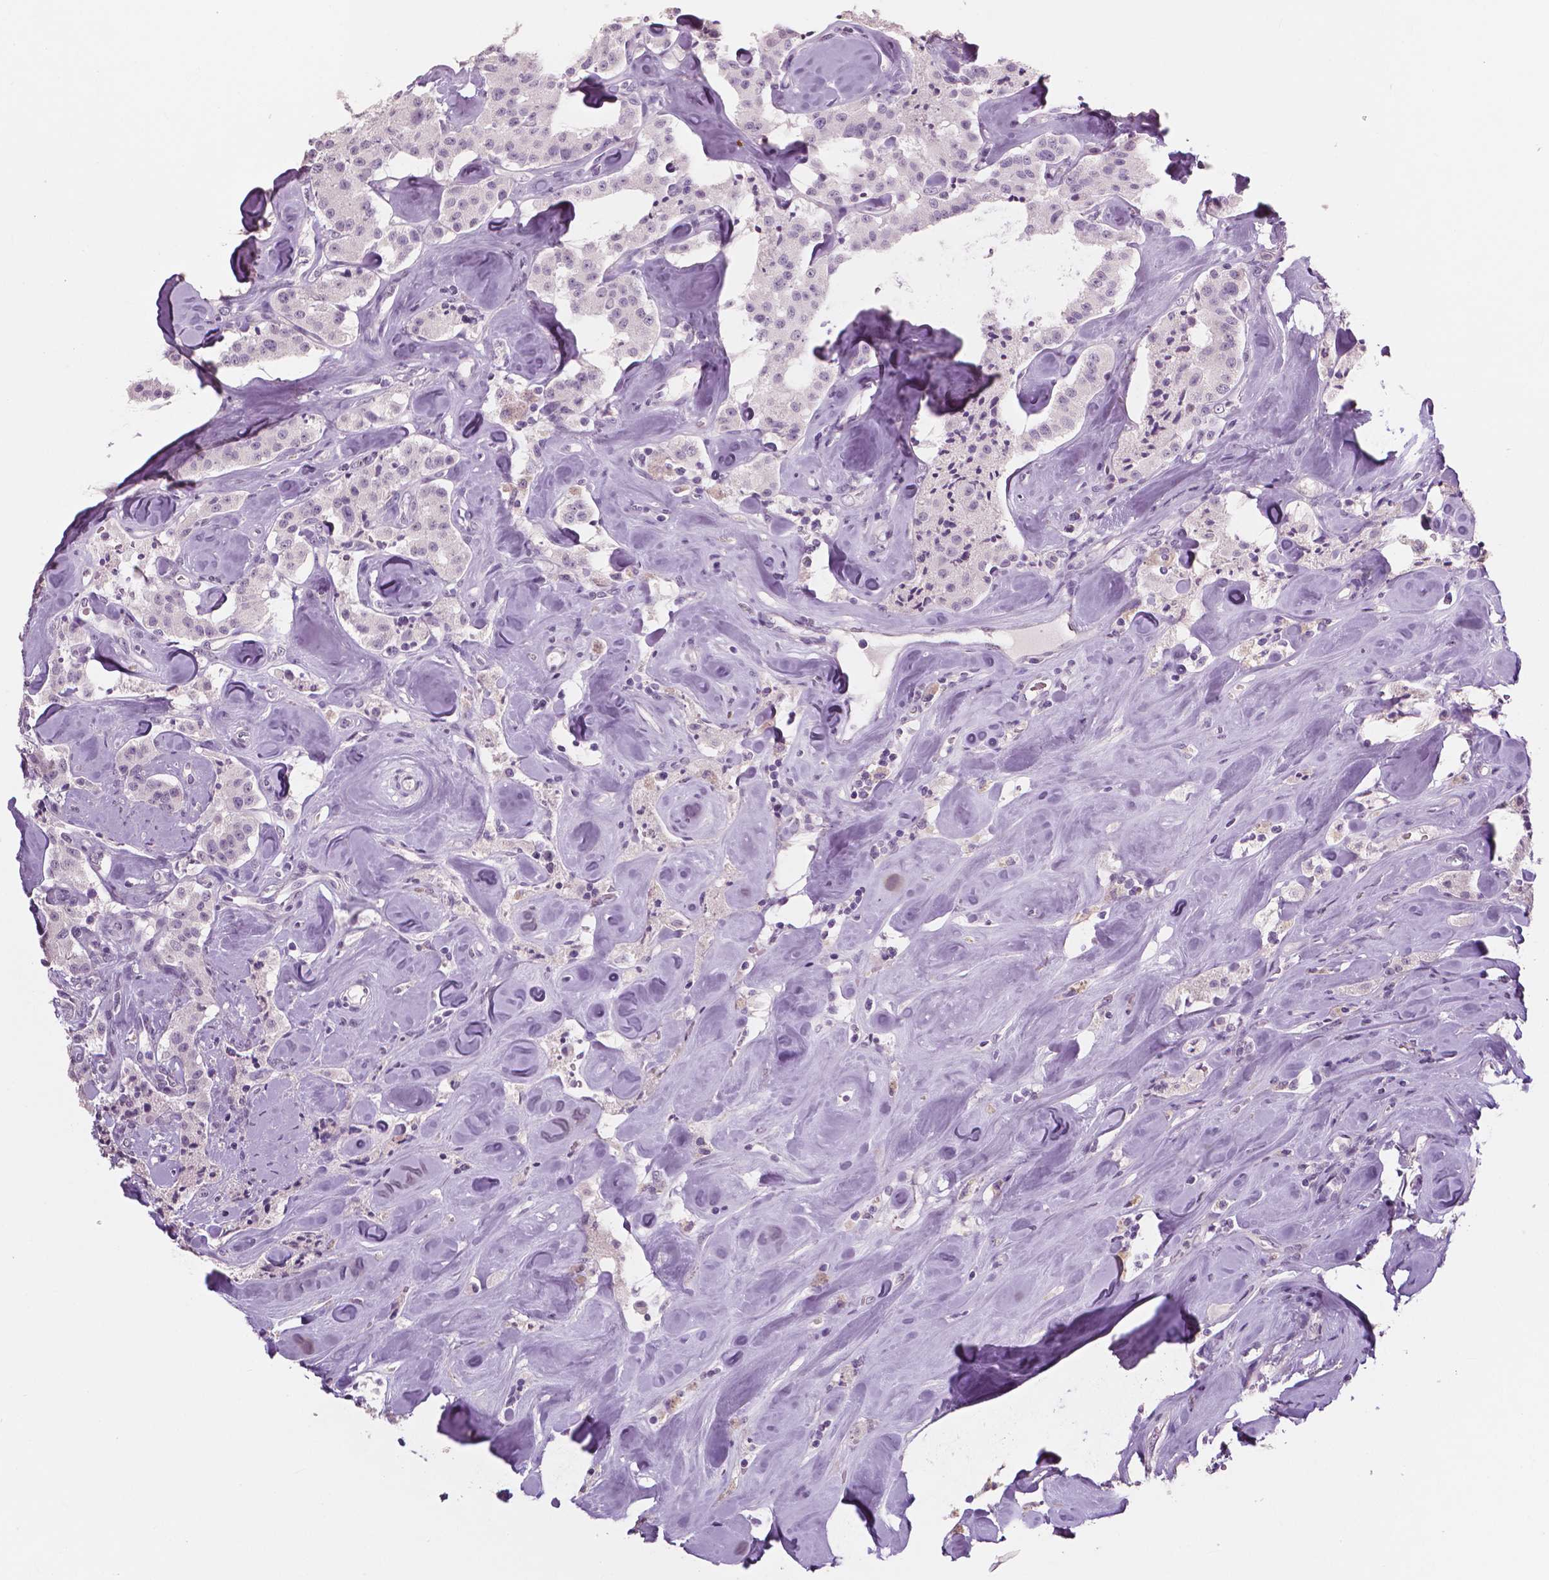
{"staining": {"intensity": "negative", "quantity": "none", "location": "none"}, "tissue": "carcinoid", "cell_type": "Tumor cells", "image_type": "cancer", "snomed": [{"axis": "morphology", "description": "Carcinoid, malignant, NOS"}, {"axis": "topography", "description": "Pancreas"}], "caption": "DAB (3,3'-diaminobenzidine) immunohistochemical staining of carcinoid (malignant) shows no significant positivity in tumor cells. (DAB immunohistochemistry (IHC) visualized using brightfield microscopy, high magnification).", "gene": "NECAB1", "patient": {"sex": "male", "age": 41}}